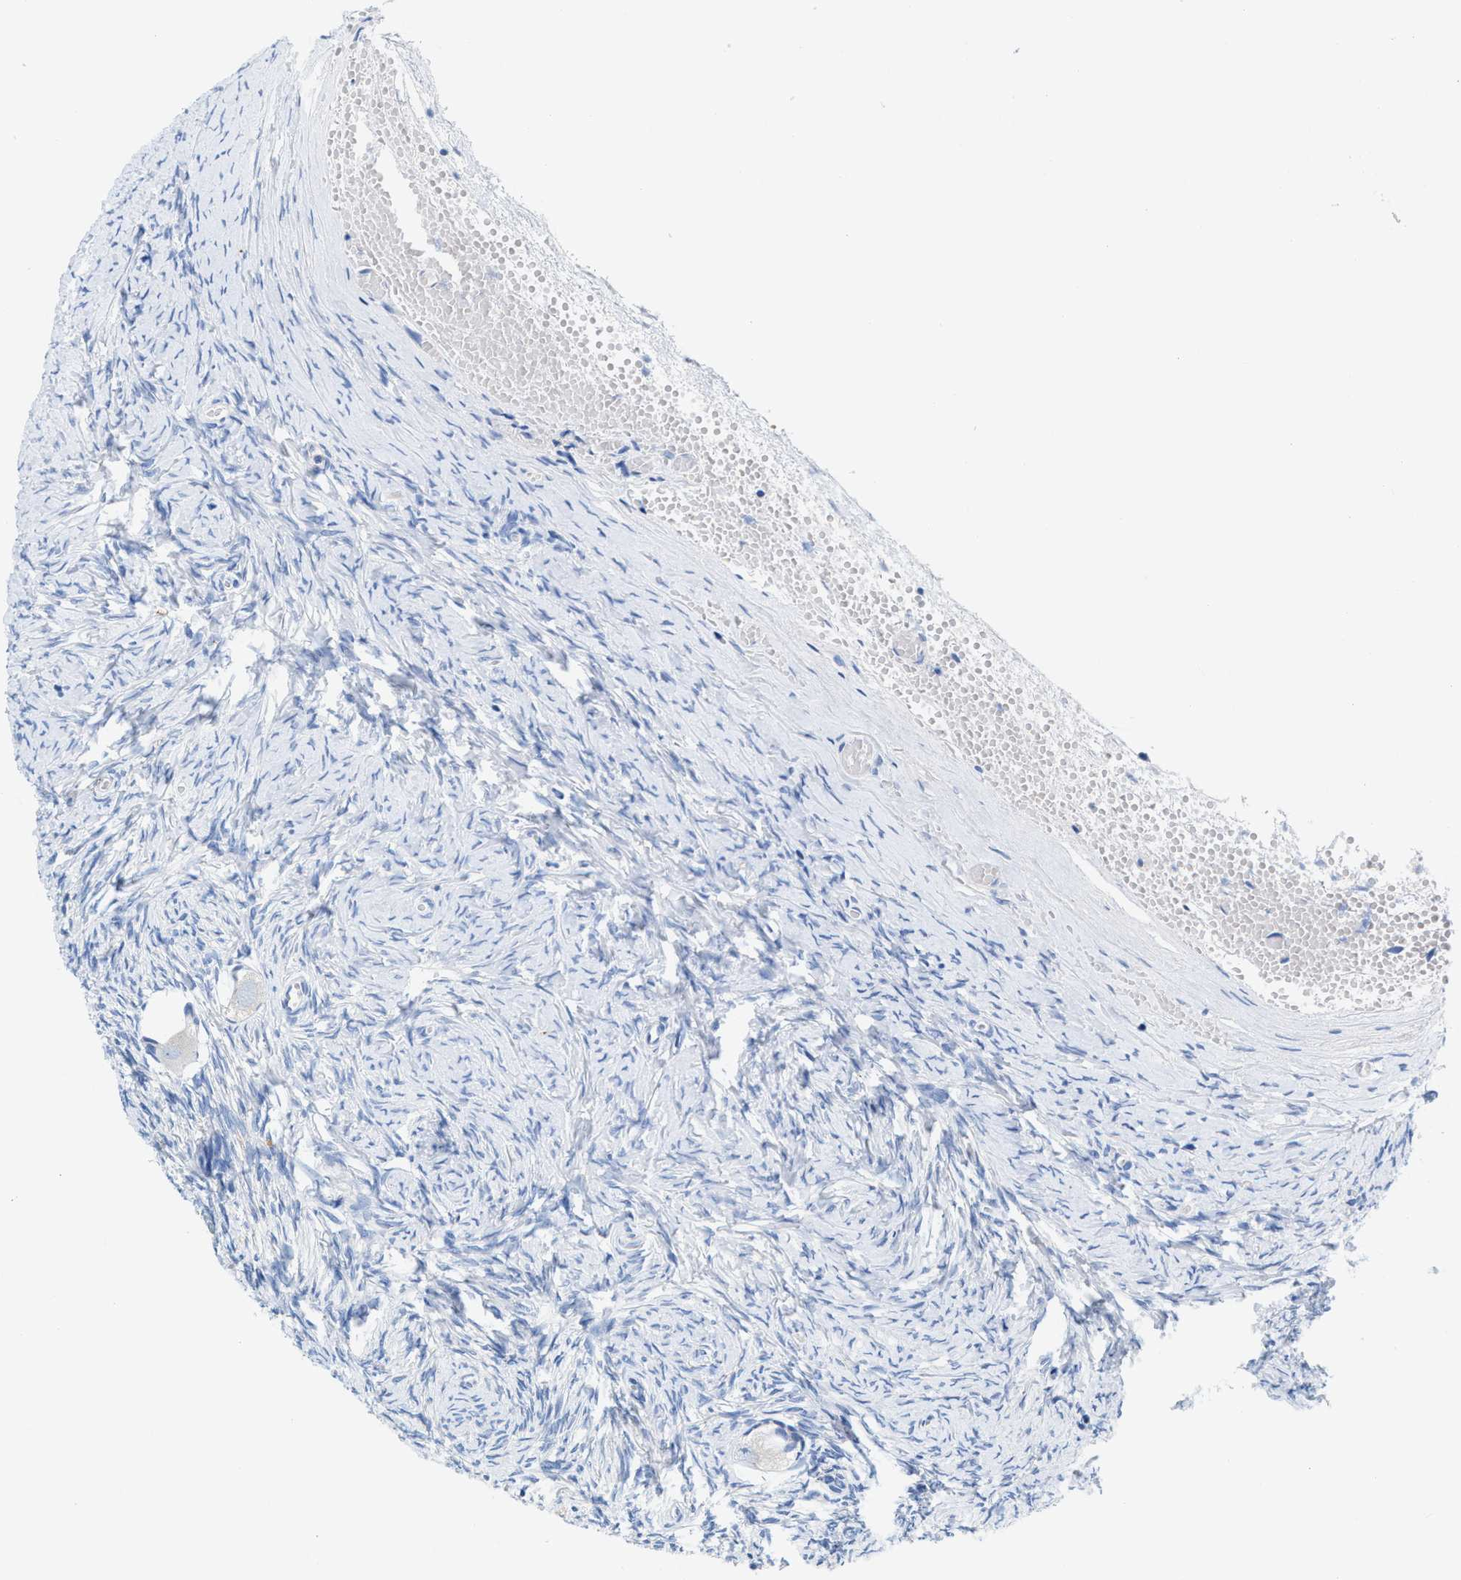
{"staining": {"intensity": "negative", "quantity": "none", "location": "none"}, "tissue": "ovary", "cell_type": "Follicle cells", "image_type": "normal", "snomed": [{"axis": "morphology", "description": "Normal tissue, NOS"}, {"axis": "topography", "description": "Ovary"}], "caption": "The immunohistochemistry histopathology image has no significant staining in follicle cells of ovary. (Brightfield microscopy of DAB immunohistochemistry at high magnification).", "gene": "SLFN13", "patient": {"sex": "female", "age": 27}}